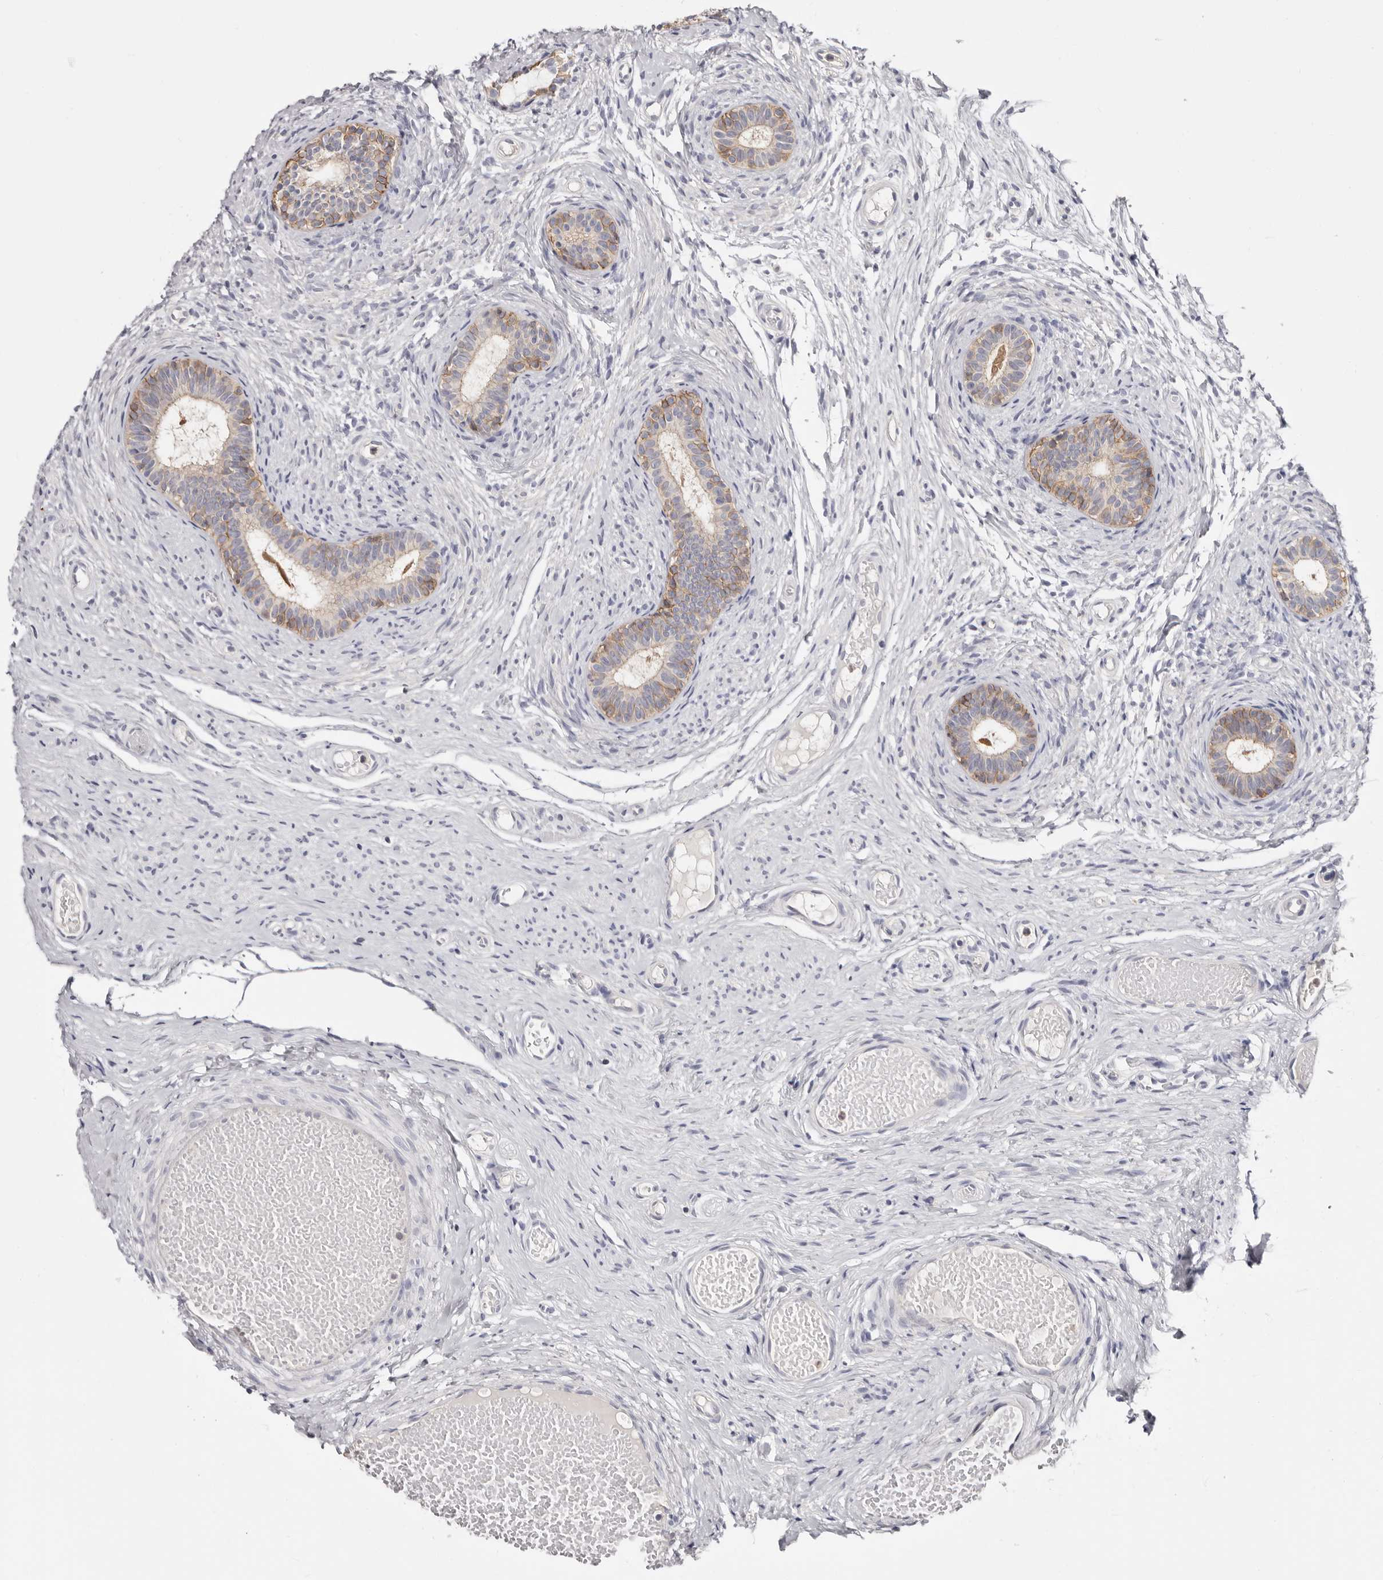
{"staining": {"intensity": "weak", "quantity": ">75%", "location": "cytoplasmic/membranous"}, "tissue": "epididymis", "cell_type": "Glandular cells", "image_type": "normal", "snomed": [{"axis": "morphology", "description": "Normal tissue, NOS"}, {"axis": "topography", "description": "Epididymis"}], "caption": "Weak cytoplasmic/membranous positivity is present in about >75% of glandular cells in unremarkable epididymis. (DAB = brown stain, brightfield microscopy at high magnification).", "gene": "S100A14", "patient": {"sex": "male", "age": 9}}